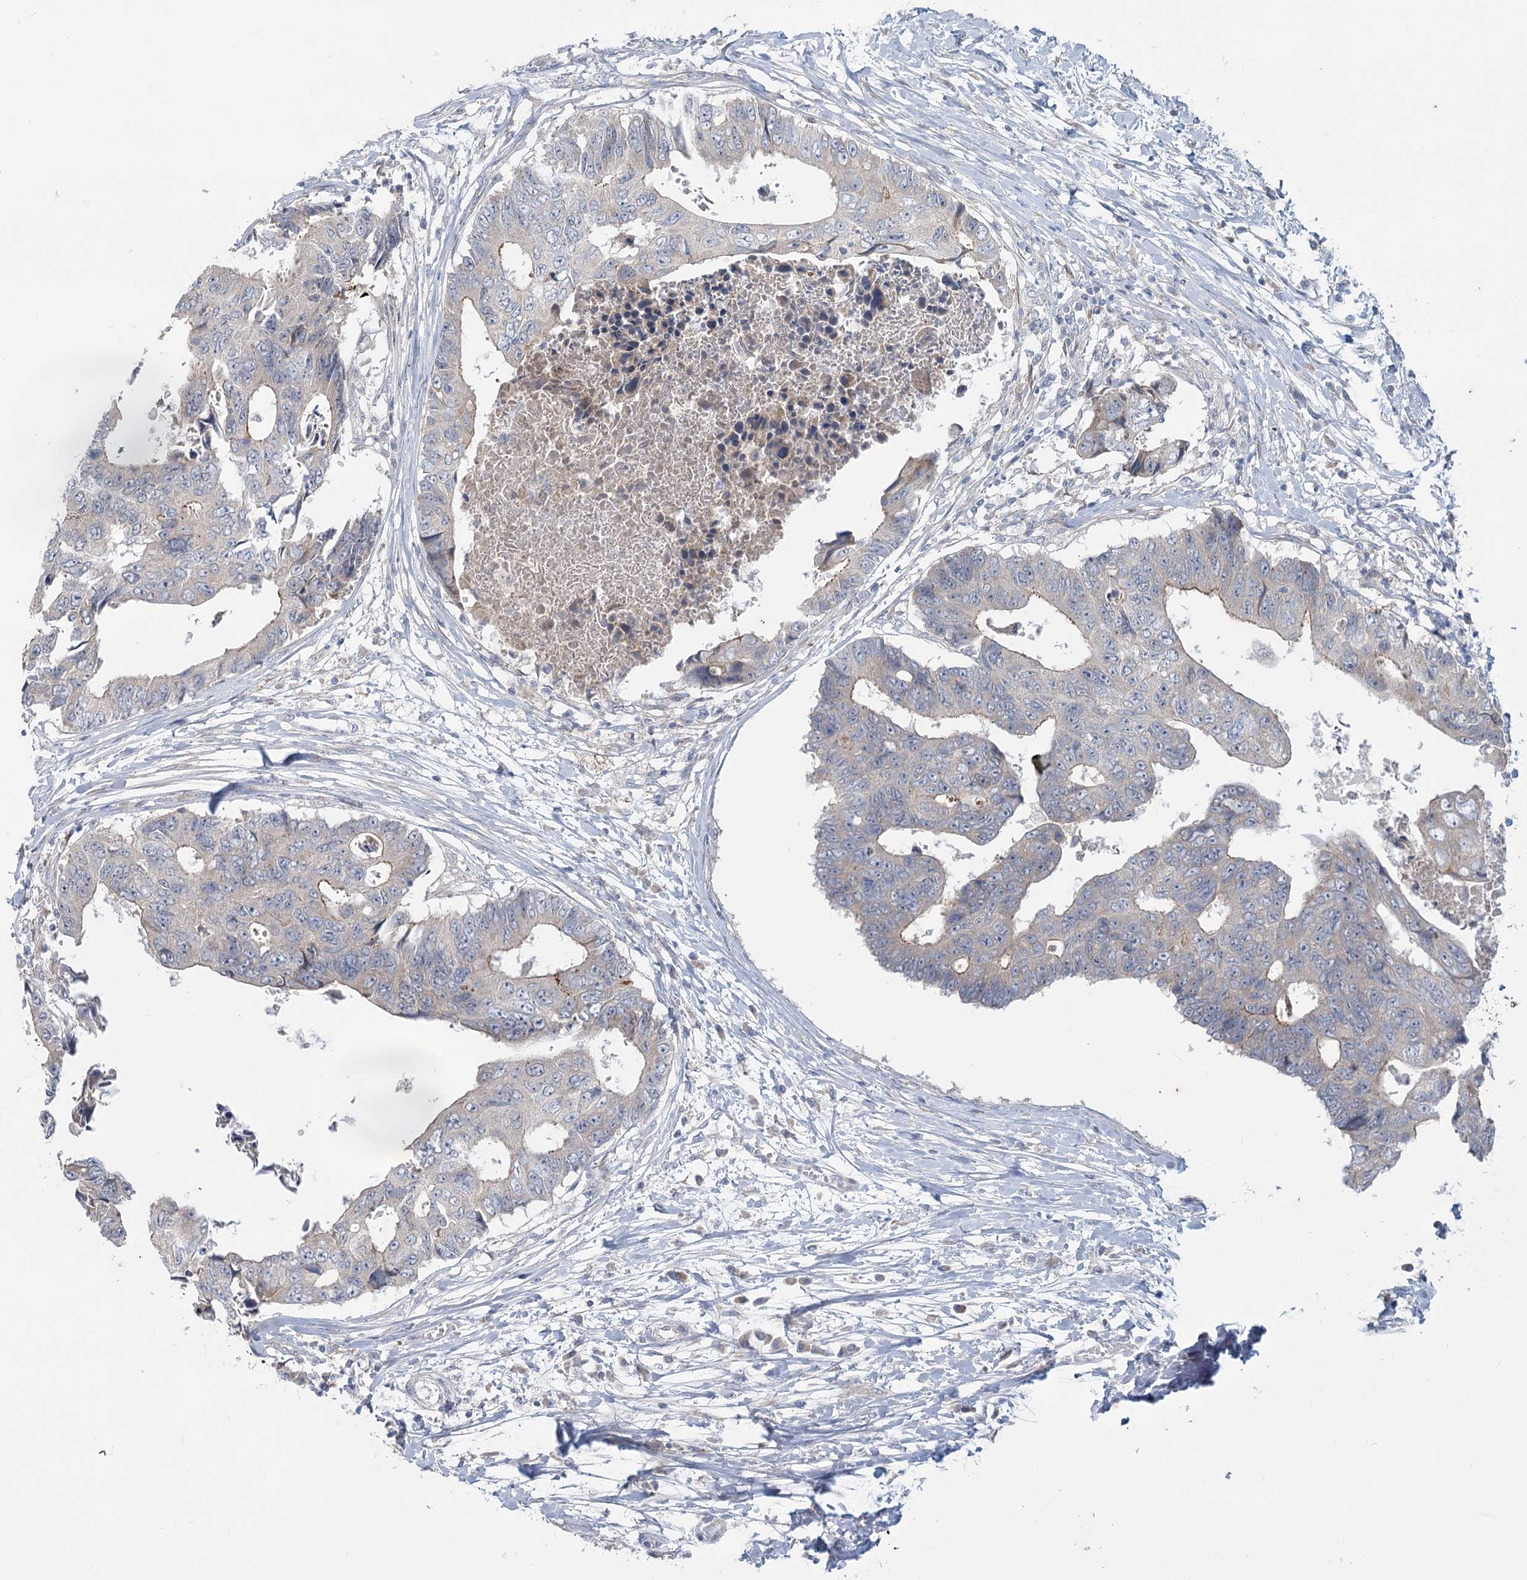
{"staining": {"intensity": "negative", "quantity": "none", "location": "none"}, "tissue": "colorectal cancer", "cell_type": "Tumor cells", "image_type": "cancer", "snomed": [{"axis": "morphology", "description": "Adenocarcinoma, NOS"}, {"axis": "topography", "description": "Rectum"}], "caption": "This is an immunohistochemistry (IHC) photomicrograph of human colorectal adenocarcinoma. There is no expression in tumor cells.", "gene": "PLA2G12A", "patient": {"sex": "male", "age": 84}}